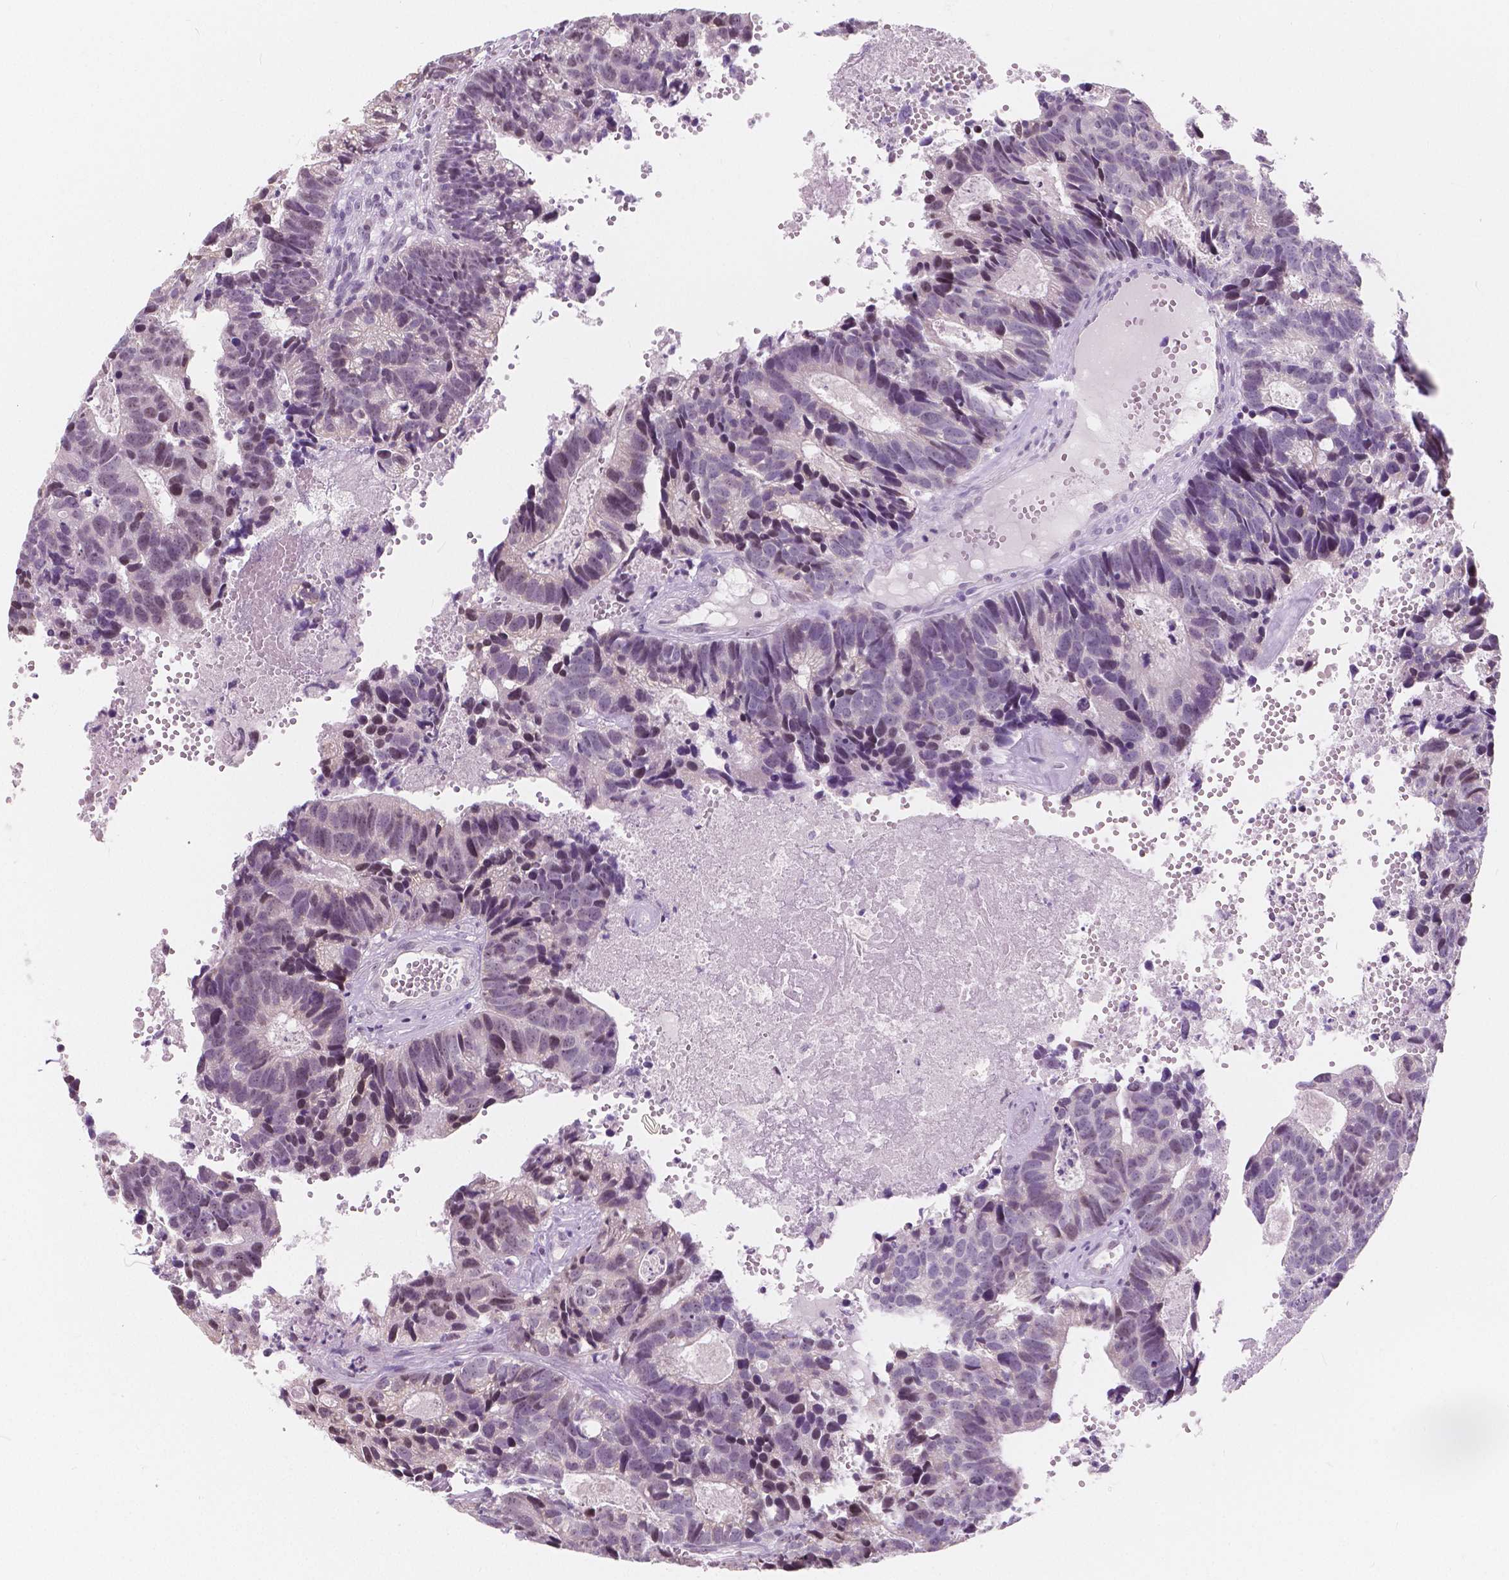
{"staining": {"intensity": "weak", "quantity": "25%-75%", "location": "nuclear"}, "tissue": "head and neck cancer", "cell_type": "Tumor cells", "image_type": "cancer", "snomed": [{"axis": "morphology", "description": "Adenocarcinoma, NOS"}, {"axis": "topography", "description": "Head-Neck"}], "caption": "An image showing weak nuclear expression in about 25%-75% of tumor cells in adenocarcinoma (head and neck), as visualized by brown immunohistochemical staining.", "gene": "NOLC1", "patient": {"sex": "male", "age": 62}}